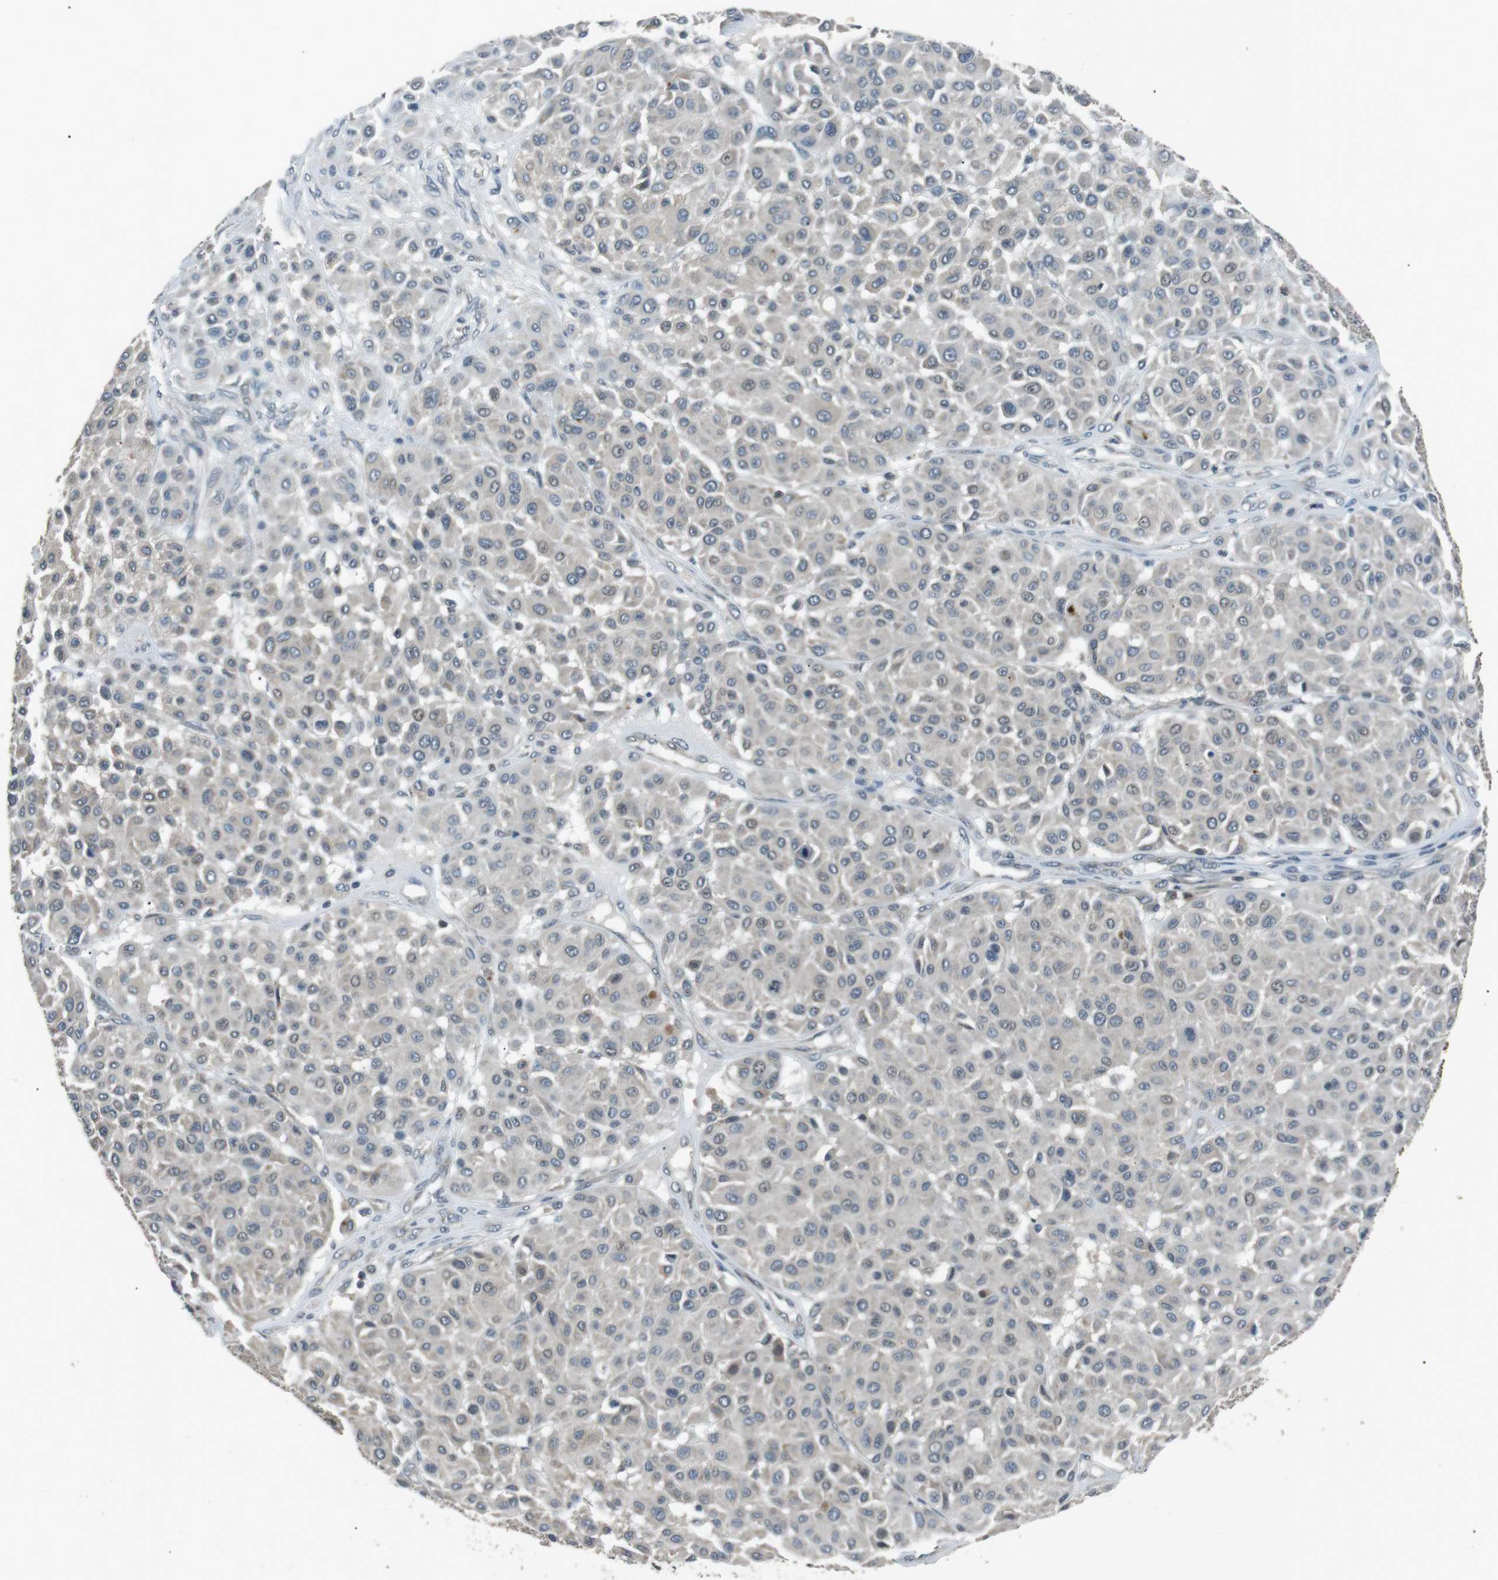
{"staining": {"intensity": "negative", "quantity": "none", "location": "none"}, "tissue": "melanoma", "cell_type": "Tumor cells", "image_type": "cancer", "snomed": [{"axis": "morphology", "description": "Malignant melanoma, Metastatic site"}, {"axis": "topography", "description": "Soft tissue"}], "caption": "Human melanoma stained for a protein using immunohistochemistry demonstrates no staining in tumor cells.", "gene": "NEK7", "patient": {"sex": "male", "age": 41}}